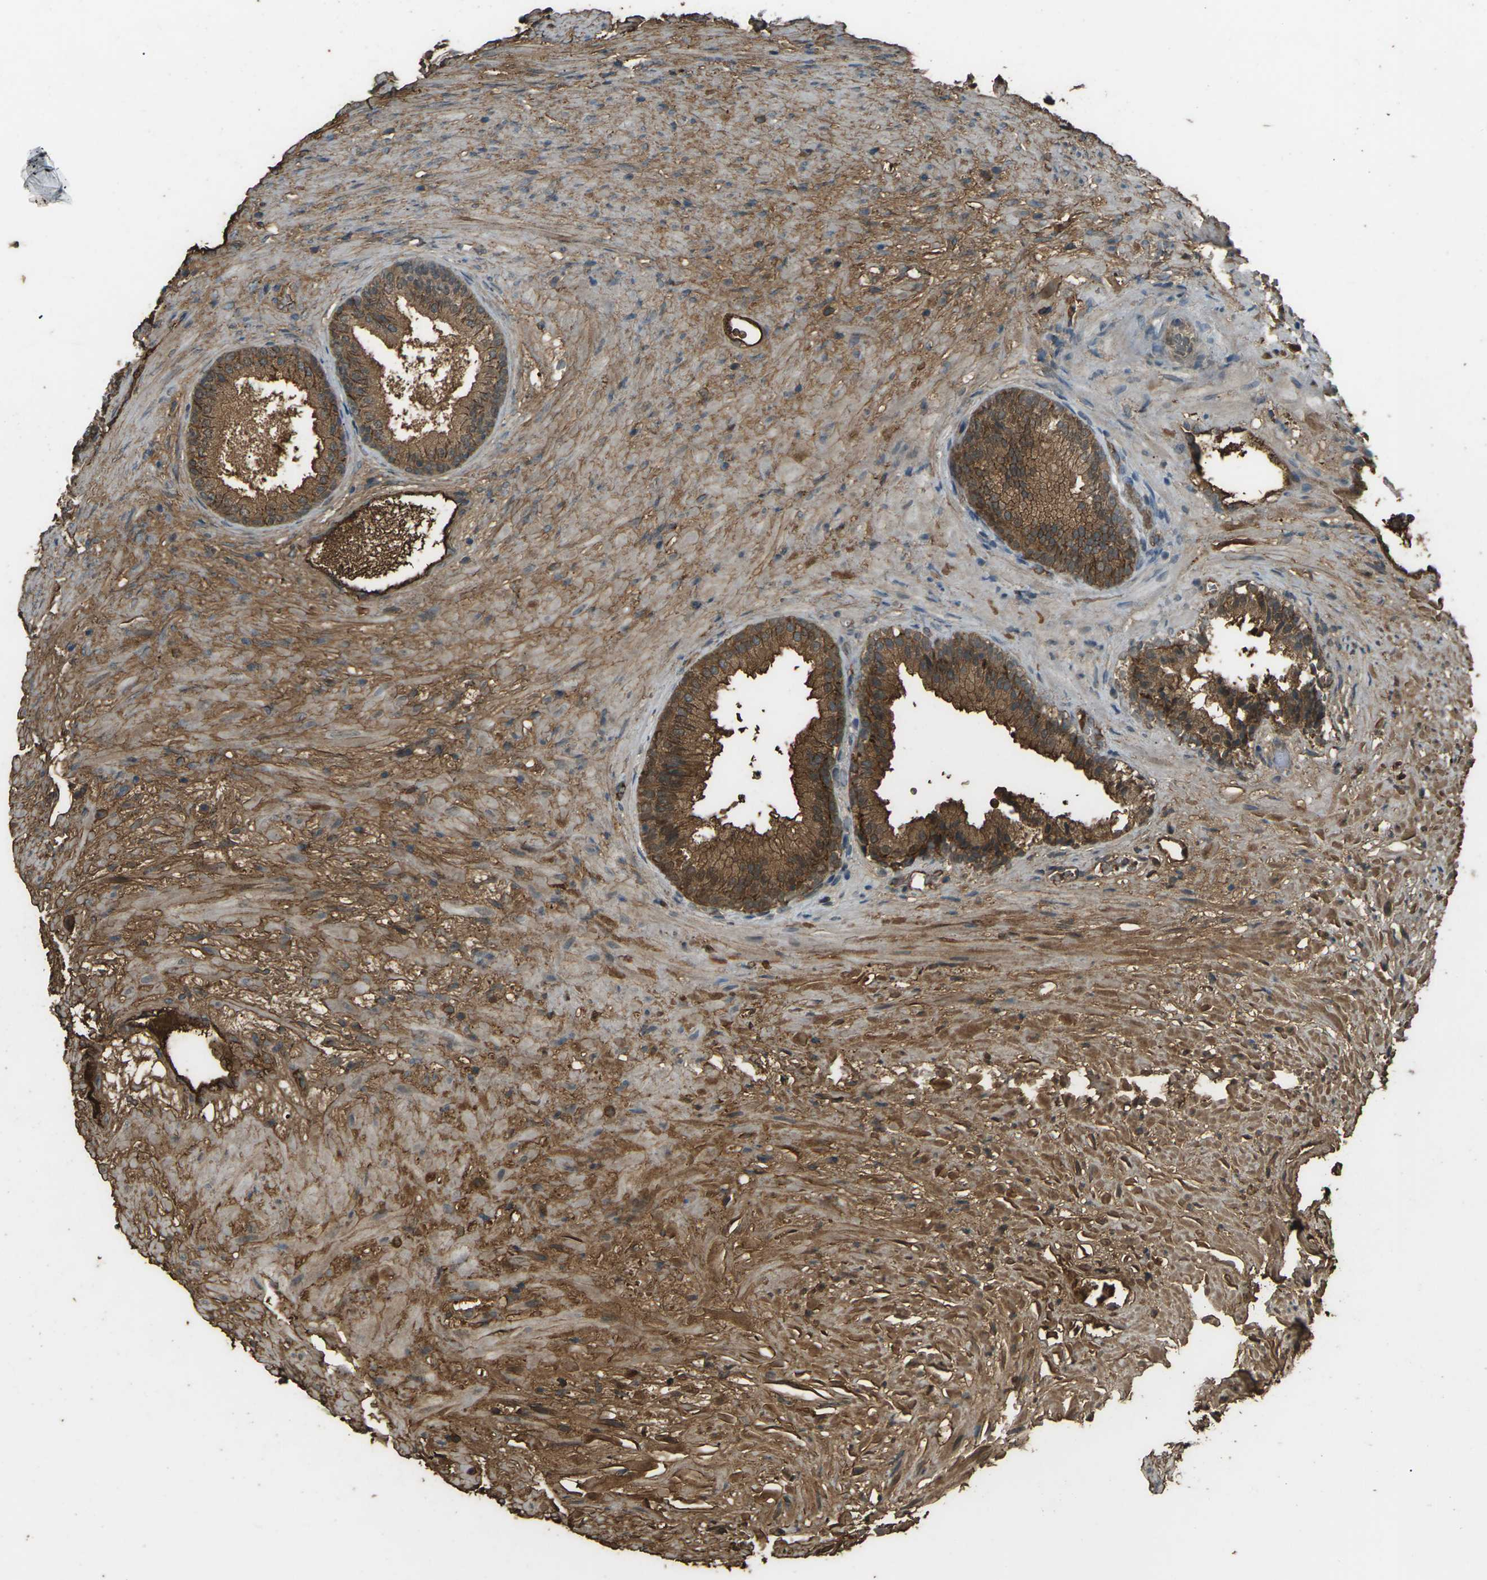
{"staining": {"intensity": "strong", "quantity": ">75%", "location": "cytoplasmic/membranous,nuclear"}, "tissue": "prostate", "cell_type": "Glandular cells", "image_type": "normal", "snomed": [{"axis": "morphology", "description": "Normal tissue, NOS"}, {"axis": "topography", "description": "Prostate"}], "caption": "This is a photomicrograph of immunohistochemistry (IHC) staining of normal prostate, which shows strong staining in the cytoplasmic/membranous,nuclear of glandular cells.", "gene": "CYP1B1", "patient": {"sex": "male", "age": 76}}